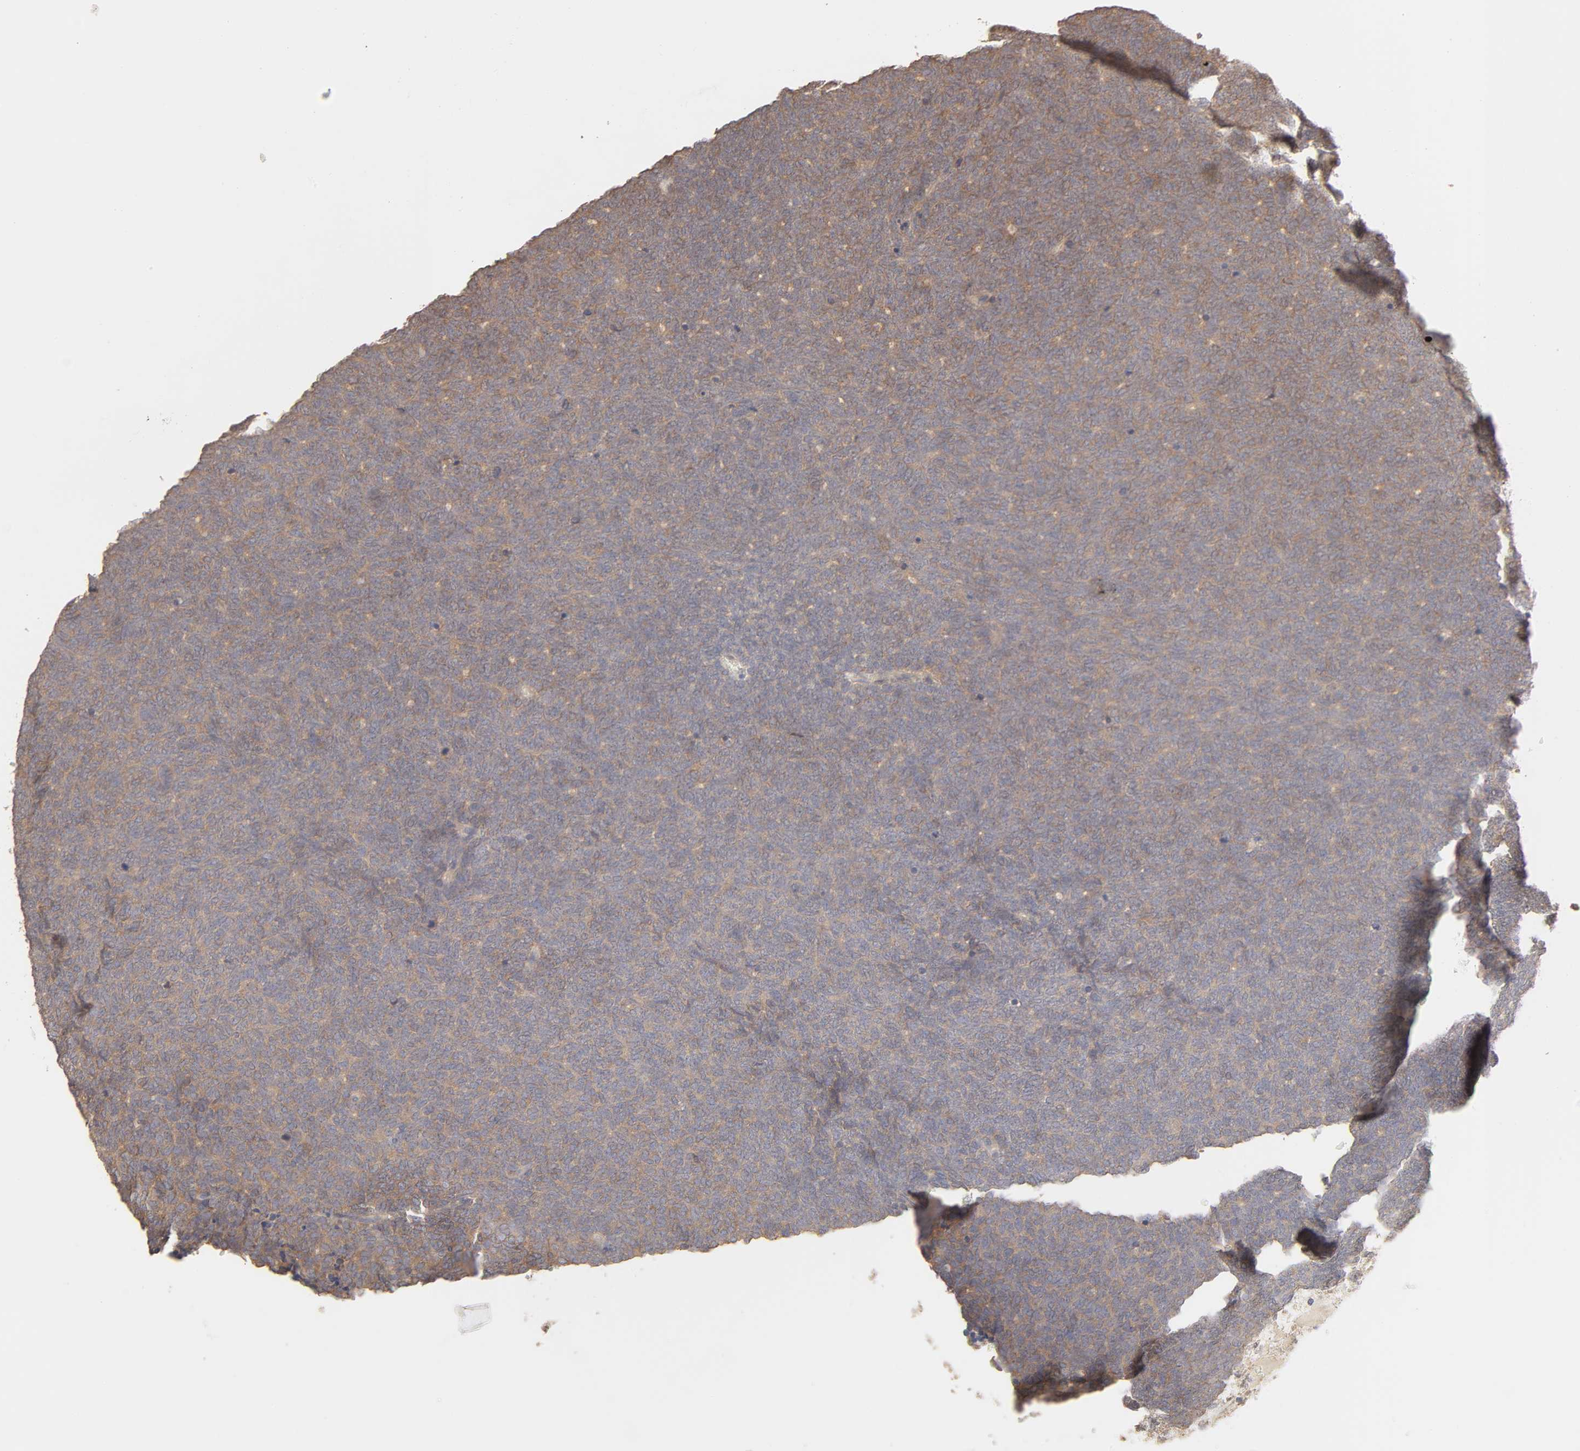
{"staining": {"intensity": "weak", "quantity": ">75%", "location": "cytoplasmic/membranous"}, "tissue": "renal cancer", "cell_type": "Tumor cells", "image_type": "cancer", "snomed": [{"axis": "morphology", "description": "Neoplasm, malignant, NOS"}, {"axis": "topography", "description": "Kidney"}], "caption": "Immunohistochemistry (IHC) histopathology image of neoplastic tissue: renal neoplasm (malignant) stained using immunohistochemistry (IHC) shows low levels of weak protein expression localized specifically in the cytoplasmic/membranous of tumor cells, appearing as a cytoplasmic/membranous brown color.", "gene": "AP1G2", "patient": {"sex": "male", "age": 28}}